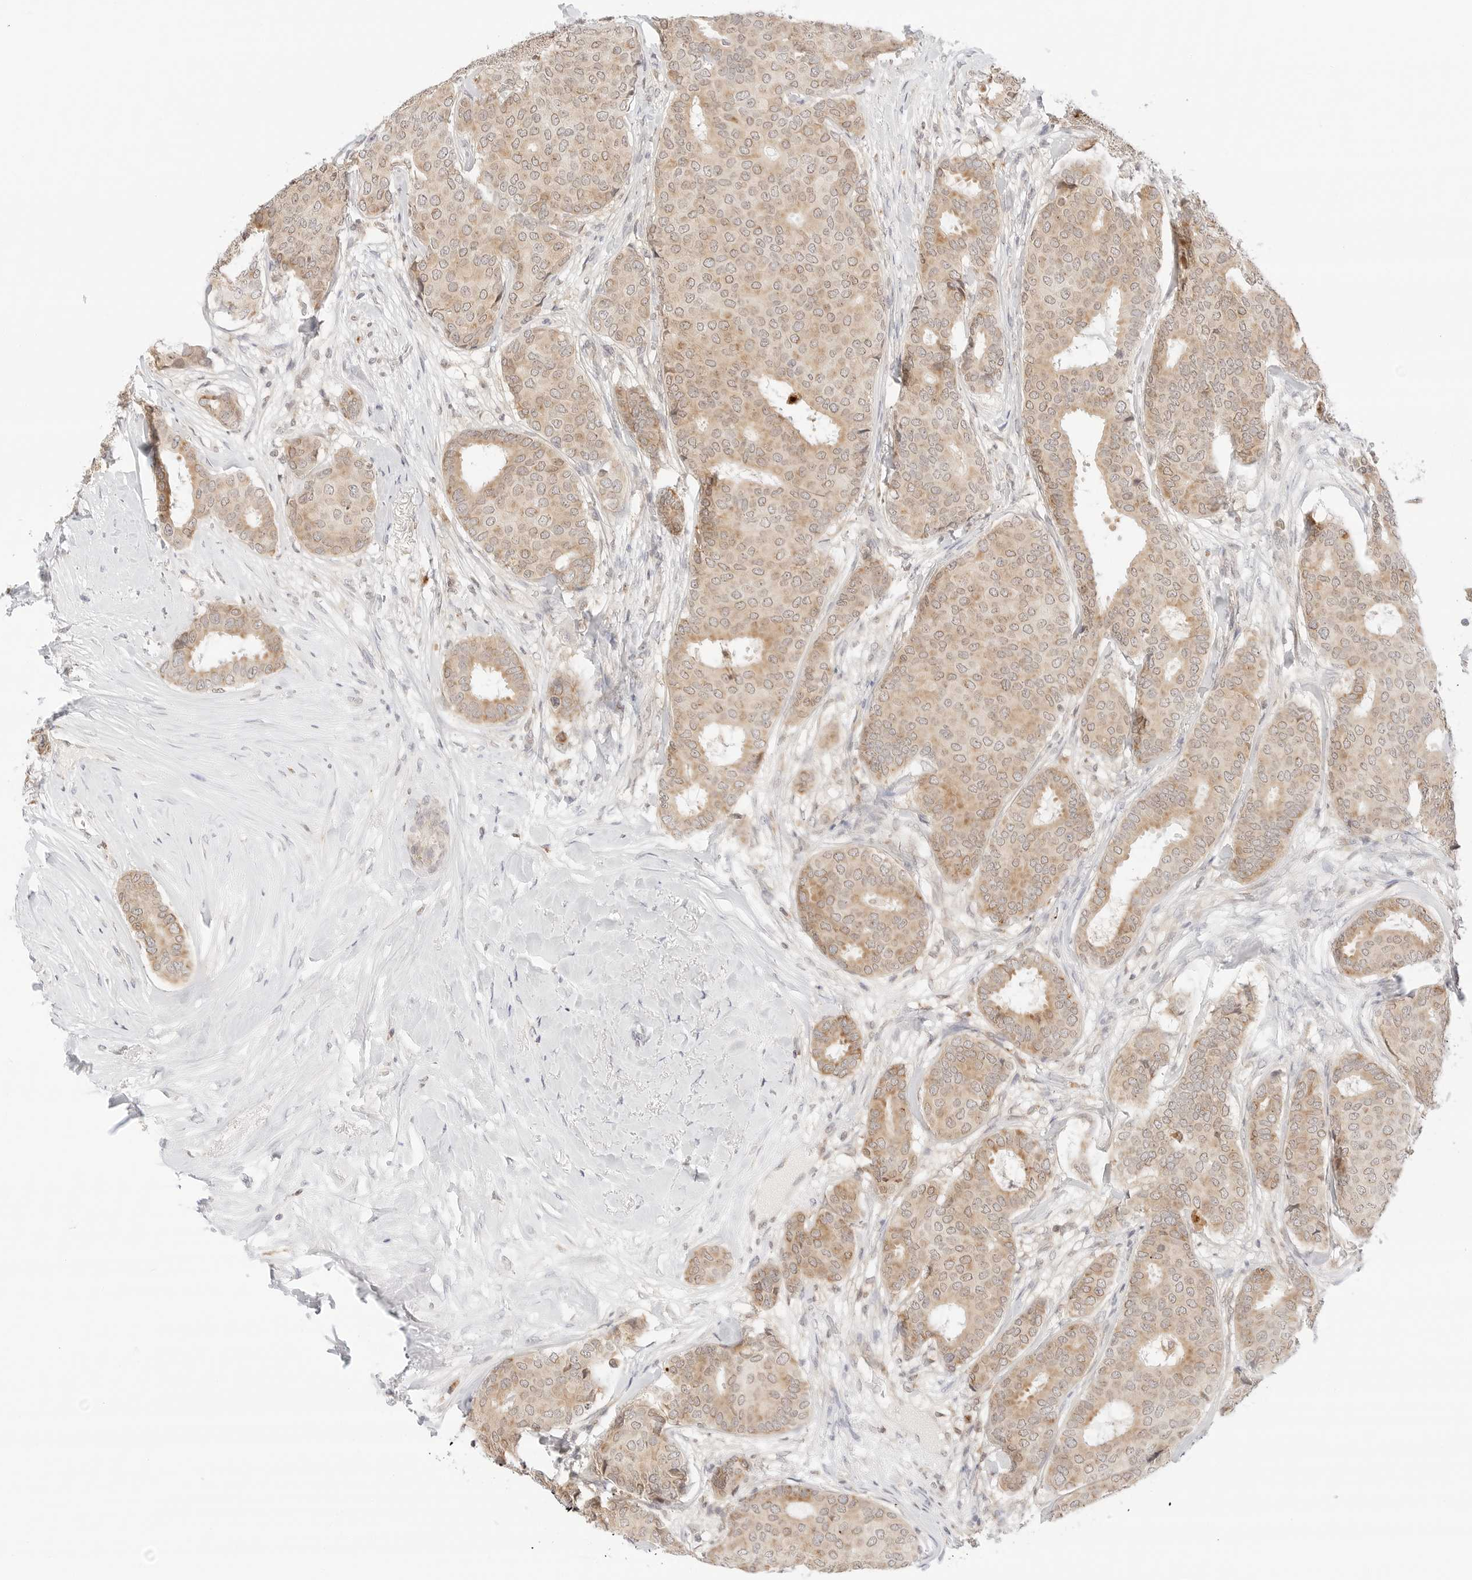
{"staining": {"intensity": "moderate", "quantity": ">75%", "location": "cytoplasmic/membranous"}, "tissue": "breast cancer", "cell_type": "Tumor cells", "image_type": "cancer", "snomed": [{"axis": "morphology", "description": "Duct carcinoma"}, {"axis": "topography", "description": "Breast"}], "caption": "A medium amount of moderate cytoplasmic/membranous positivity is appreciated in about >75% of tumor cells in infiltrating ductal carcinoma (breast) tissue.", "gene": "ERO1B", "patient": {"sex": "female", "age": 75}}